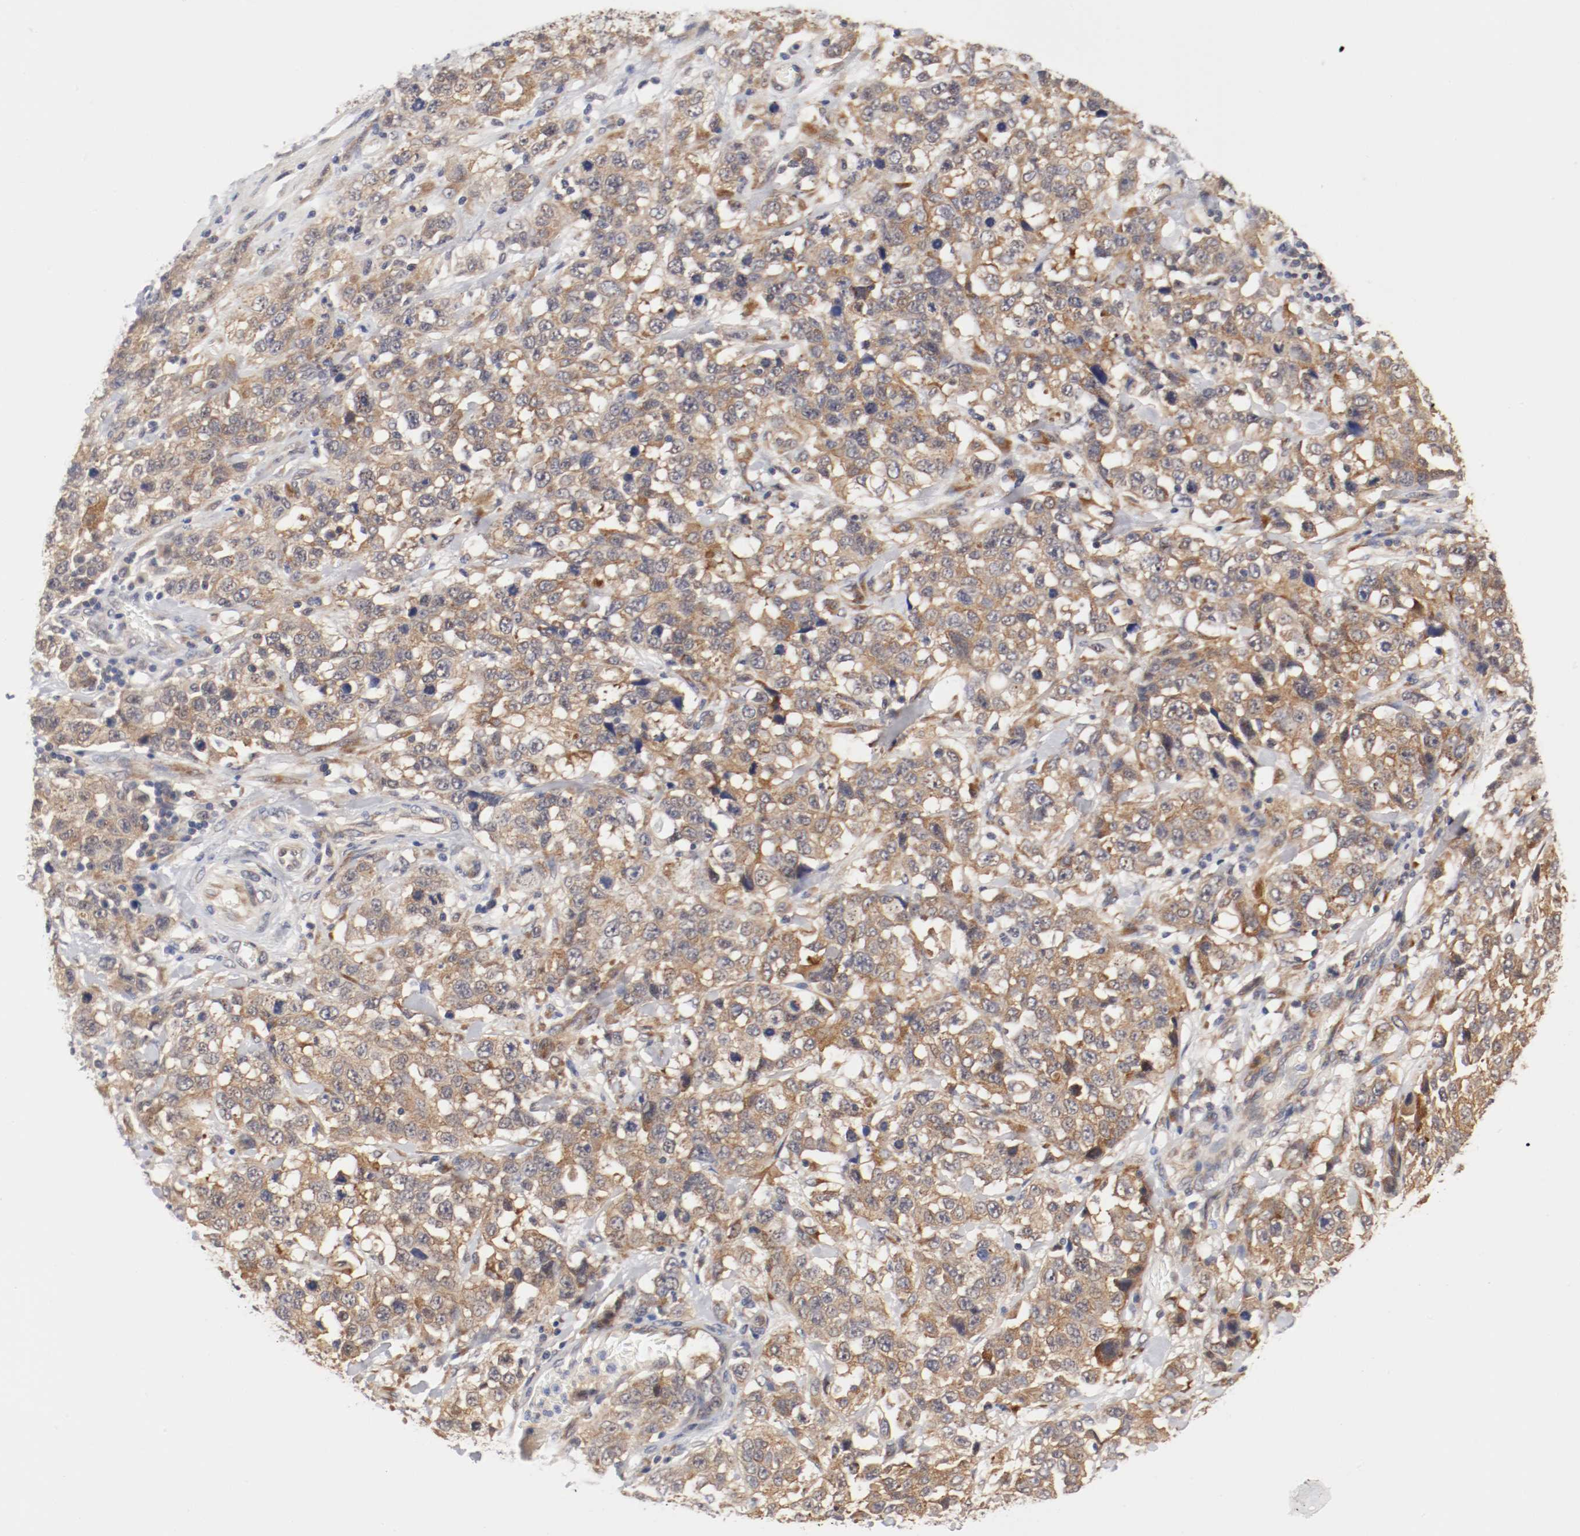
{"staining": {"intensity": "weak", "quantity": ">75%", "location": "cytoplasmic/membranous"}, "tissue": "stomach cancer", "cell_type": "Tumor cells", "image_type": "cancer", "snomed": [{"axis": "morphology", "description": "Normal tissue, NOS"}, {"axis": "morphology", "description": "Adenocarcinoma, NOS"}, {"axis": "topography", "description": "Stomach"}], "caption": "The image displays immunohistochemical staining of stomach cancer. There is weak cytoplasmic/membranous positivity is seen in approximately >75% of tumor cells.", "gene": "FKBP3", "patient": {"sex": "male", "age": 48}}